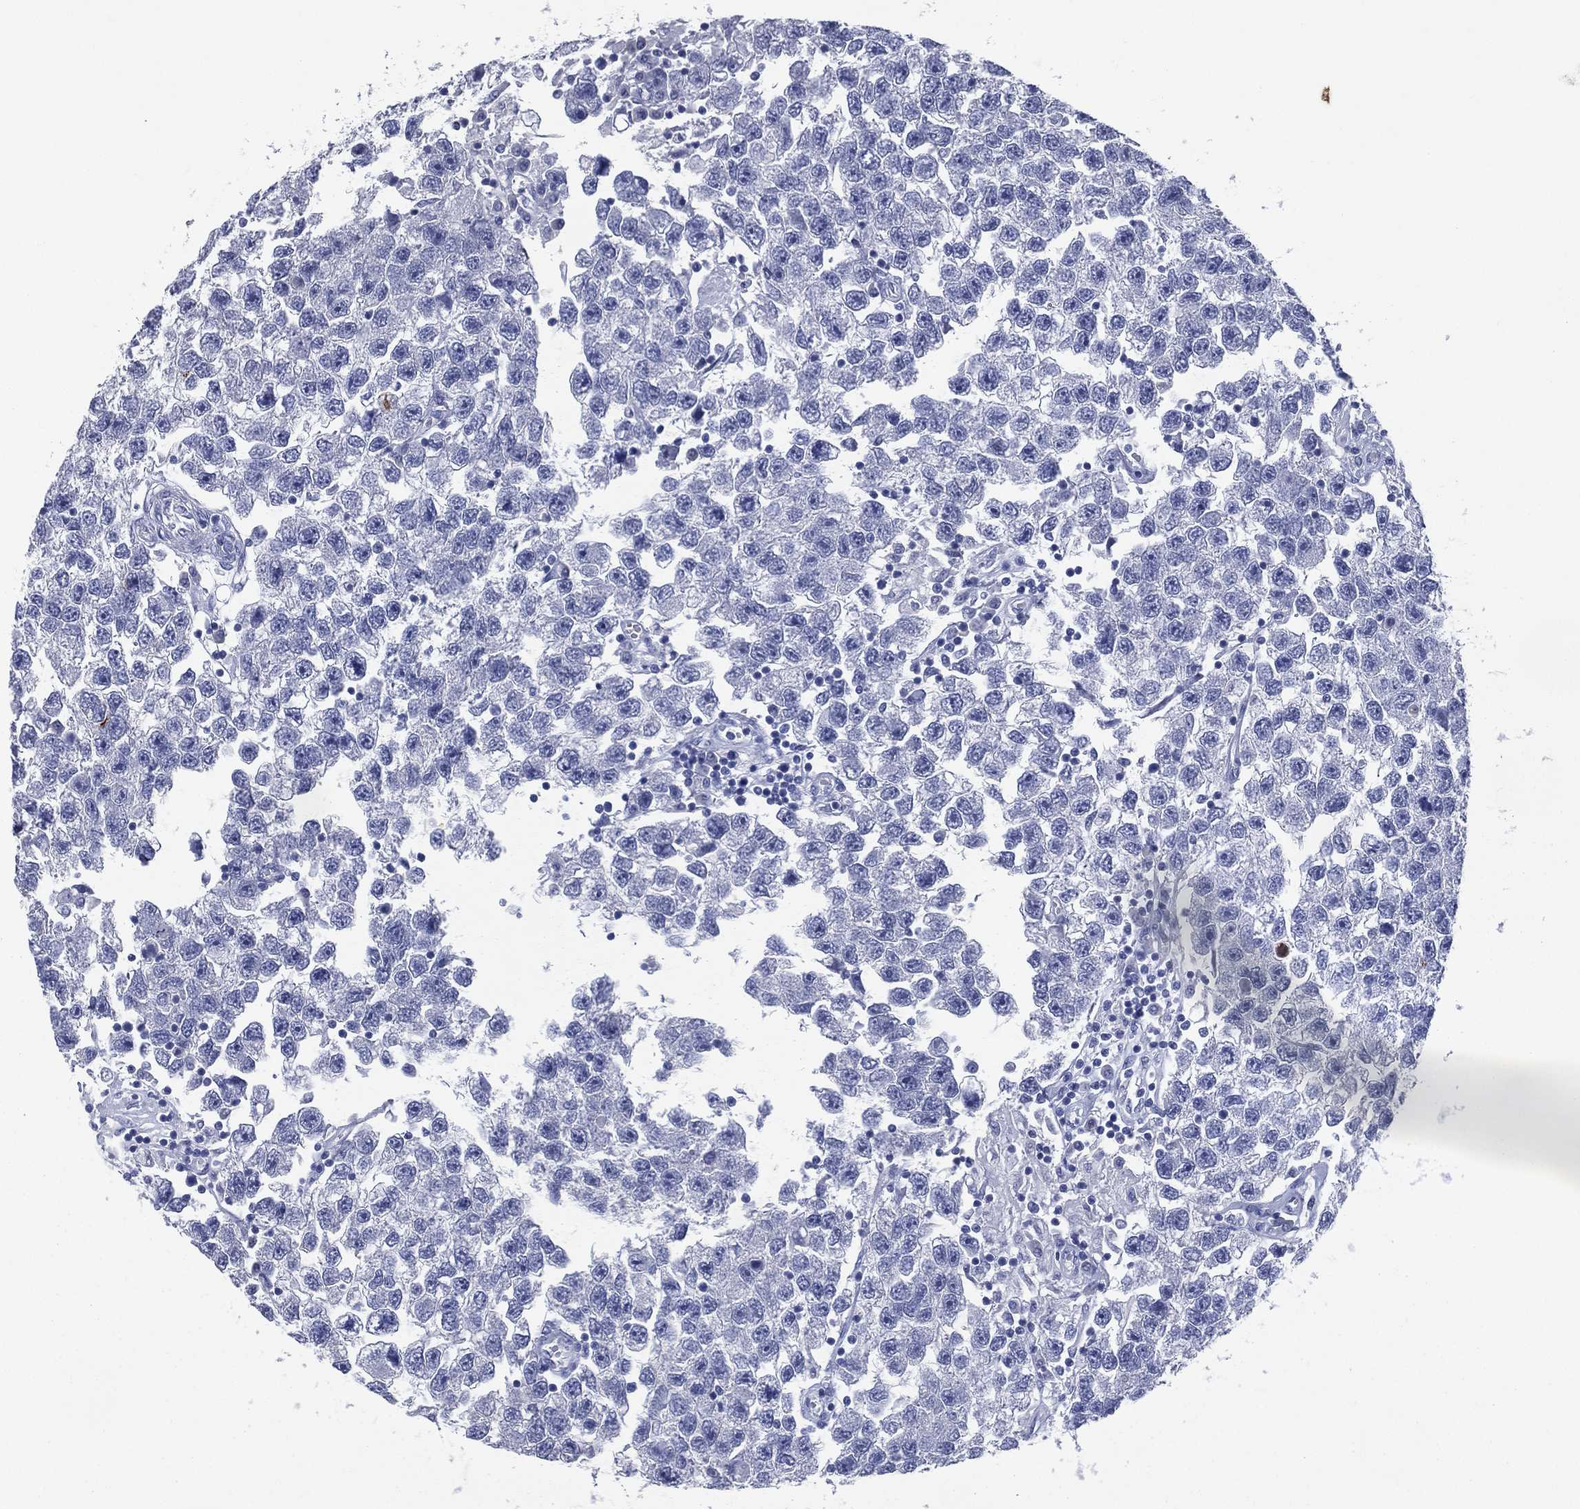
{"staining": {"intensity": "negative", "quantity": "none", "location": "none"}, "tissue": "testis cancer", "cell_type": "Tumor cells", "image_type": "cancer", "snomed": [{"axis": "morphology", "description": "Seminoma, NOS"}, {"axis": "topography", "description": "Testis"}], "caption": "Immunohistochemistry image of neoplastic tissue: human testis cancer stained with DAB (3,3'-diaminobenzidine) displays no significant protein positivity in tumor cells.", "gene": "KRT7", "patient": {"sex": "male", "age": 26}}